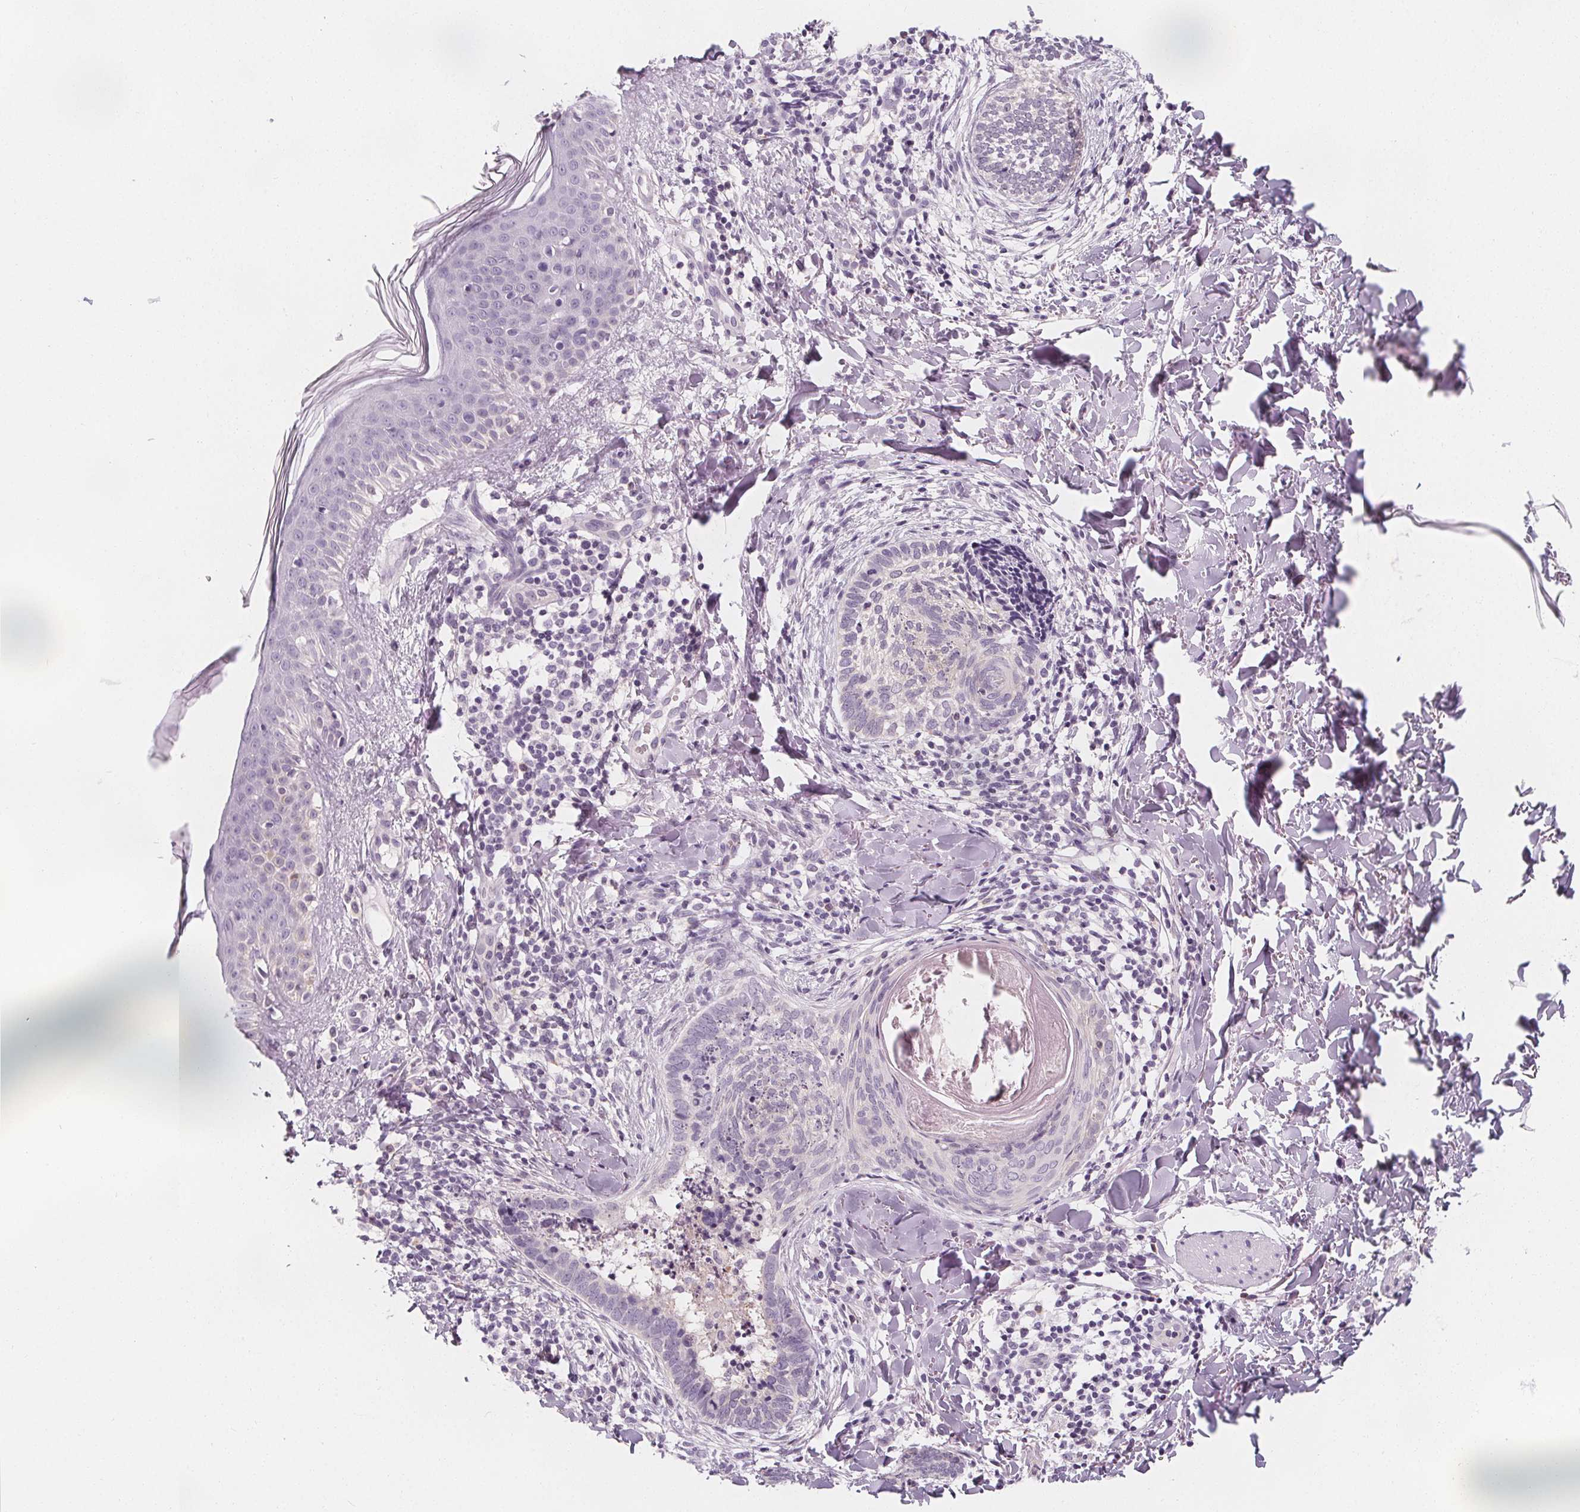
{"staining": {"intensity": "negative", "quantity": "none", "location": "none"}, "tissue": "skin cancer", "cell_type": "Tumor cells", "image_type": "cancer", "snomed": [{"axis": "morphology", "description": "Normal tissue, NOS"}, {"axis": "morphology", "description": "Basal cell carcinoma"}, {"axis": "topography", "description": "Skin"}], "caption": "Tumor cells are negative for protein expression in human skin cancer.", "gene": "UGP2", "patient": {"sex": "male", "age": 46}}